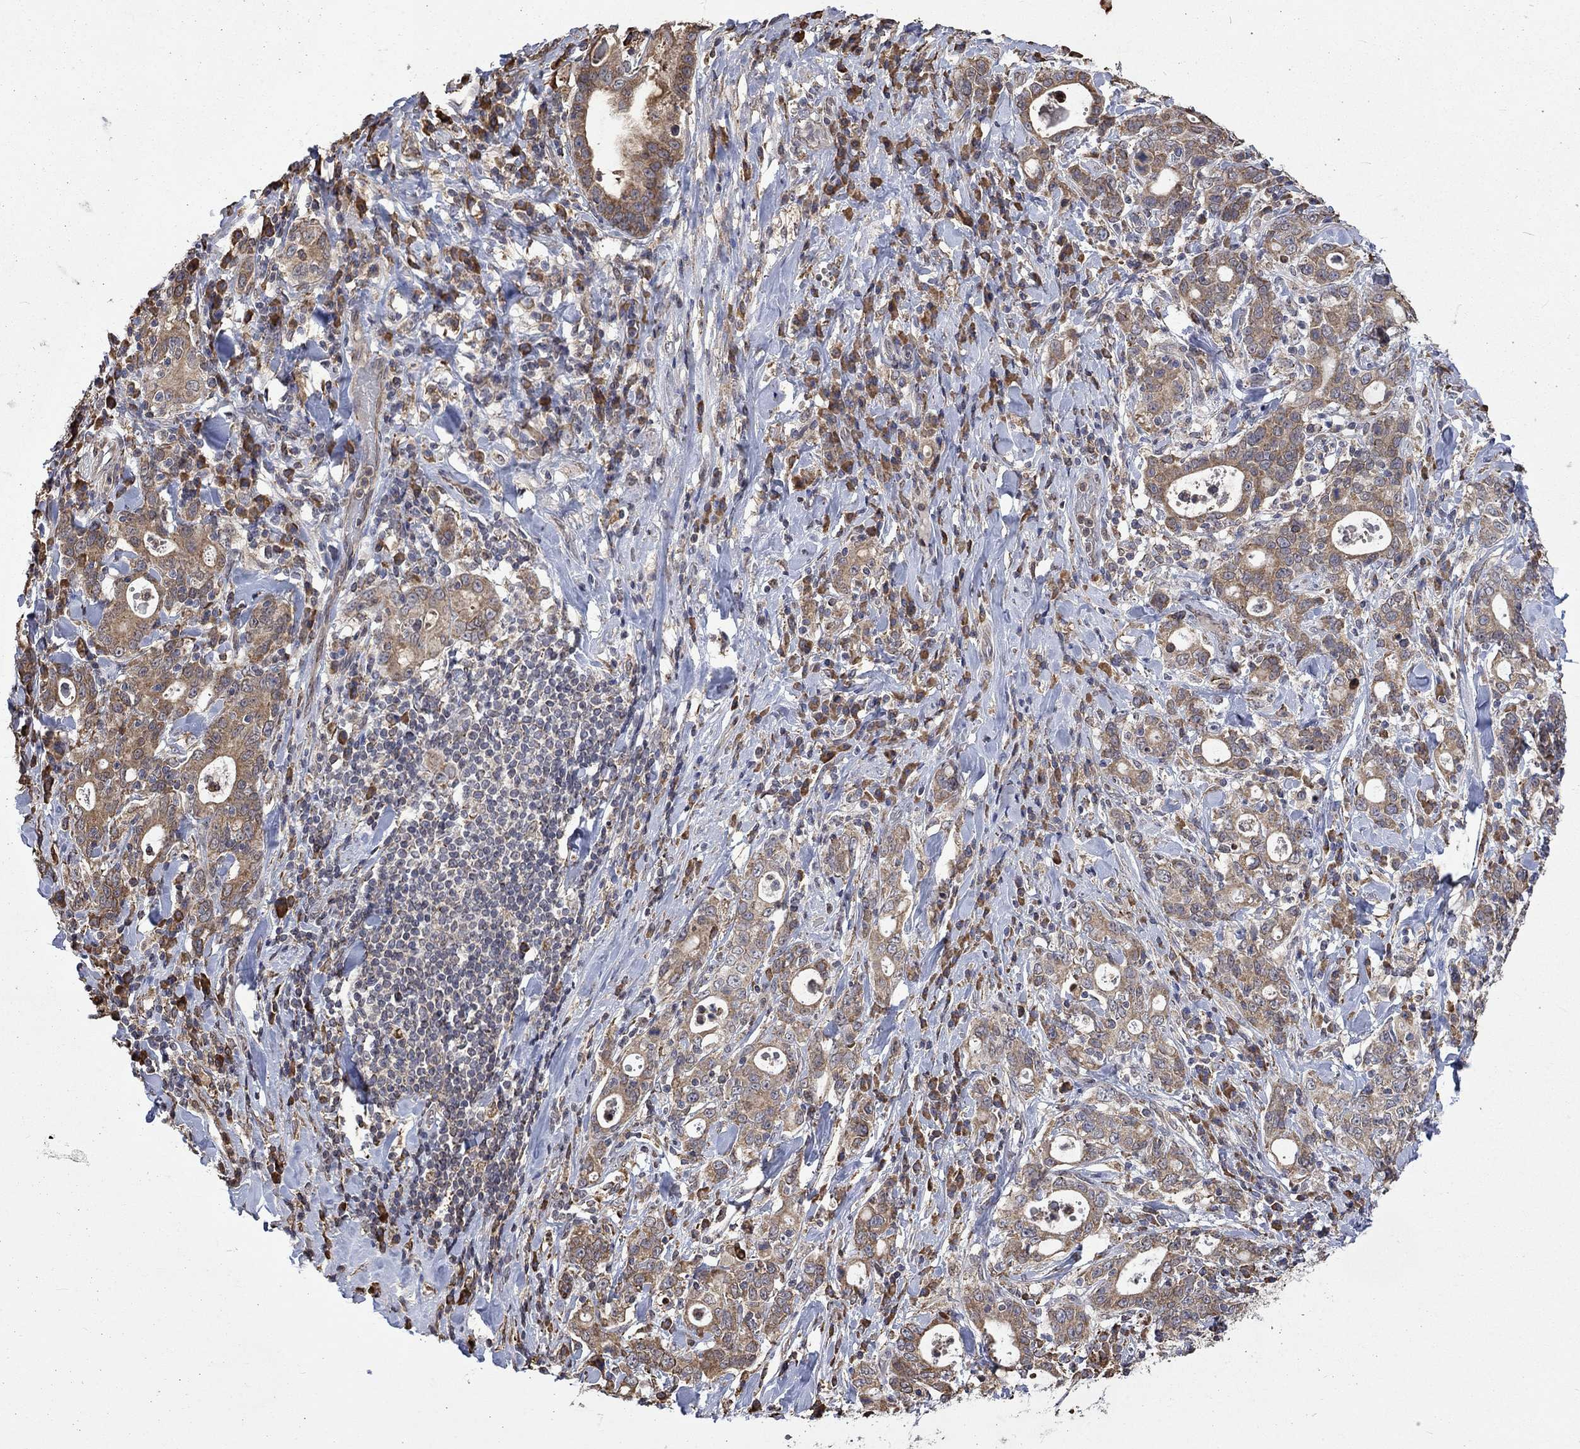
{"staining": {"intensity": "weak", "quantity": ">75%", "location": "cytoplasmic/membranous"}, "tissue": "stomach cancer", "cell_type": "Tumor cells", "image_type": "cancer", "snomed": [{"axis": "morphology", "description": "Adenocarcinoma, NOS"}, {"axis": "topography", "description": "Stomach"}], "caption": "Human stomach cancer (adenocarcinoma) stained with a protein marker reveals weak staining in tumor cells.", "gene": "ESRRA", "patient": {"sex": "male", "age": 79}}